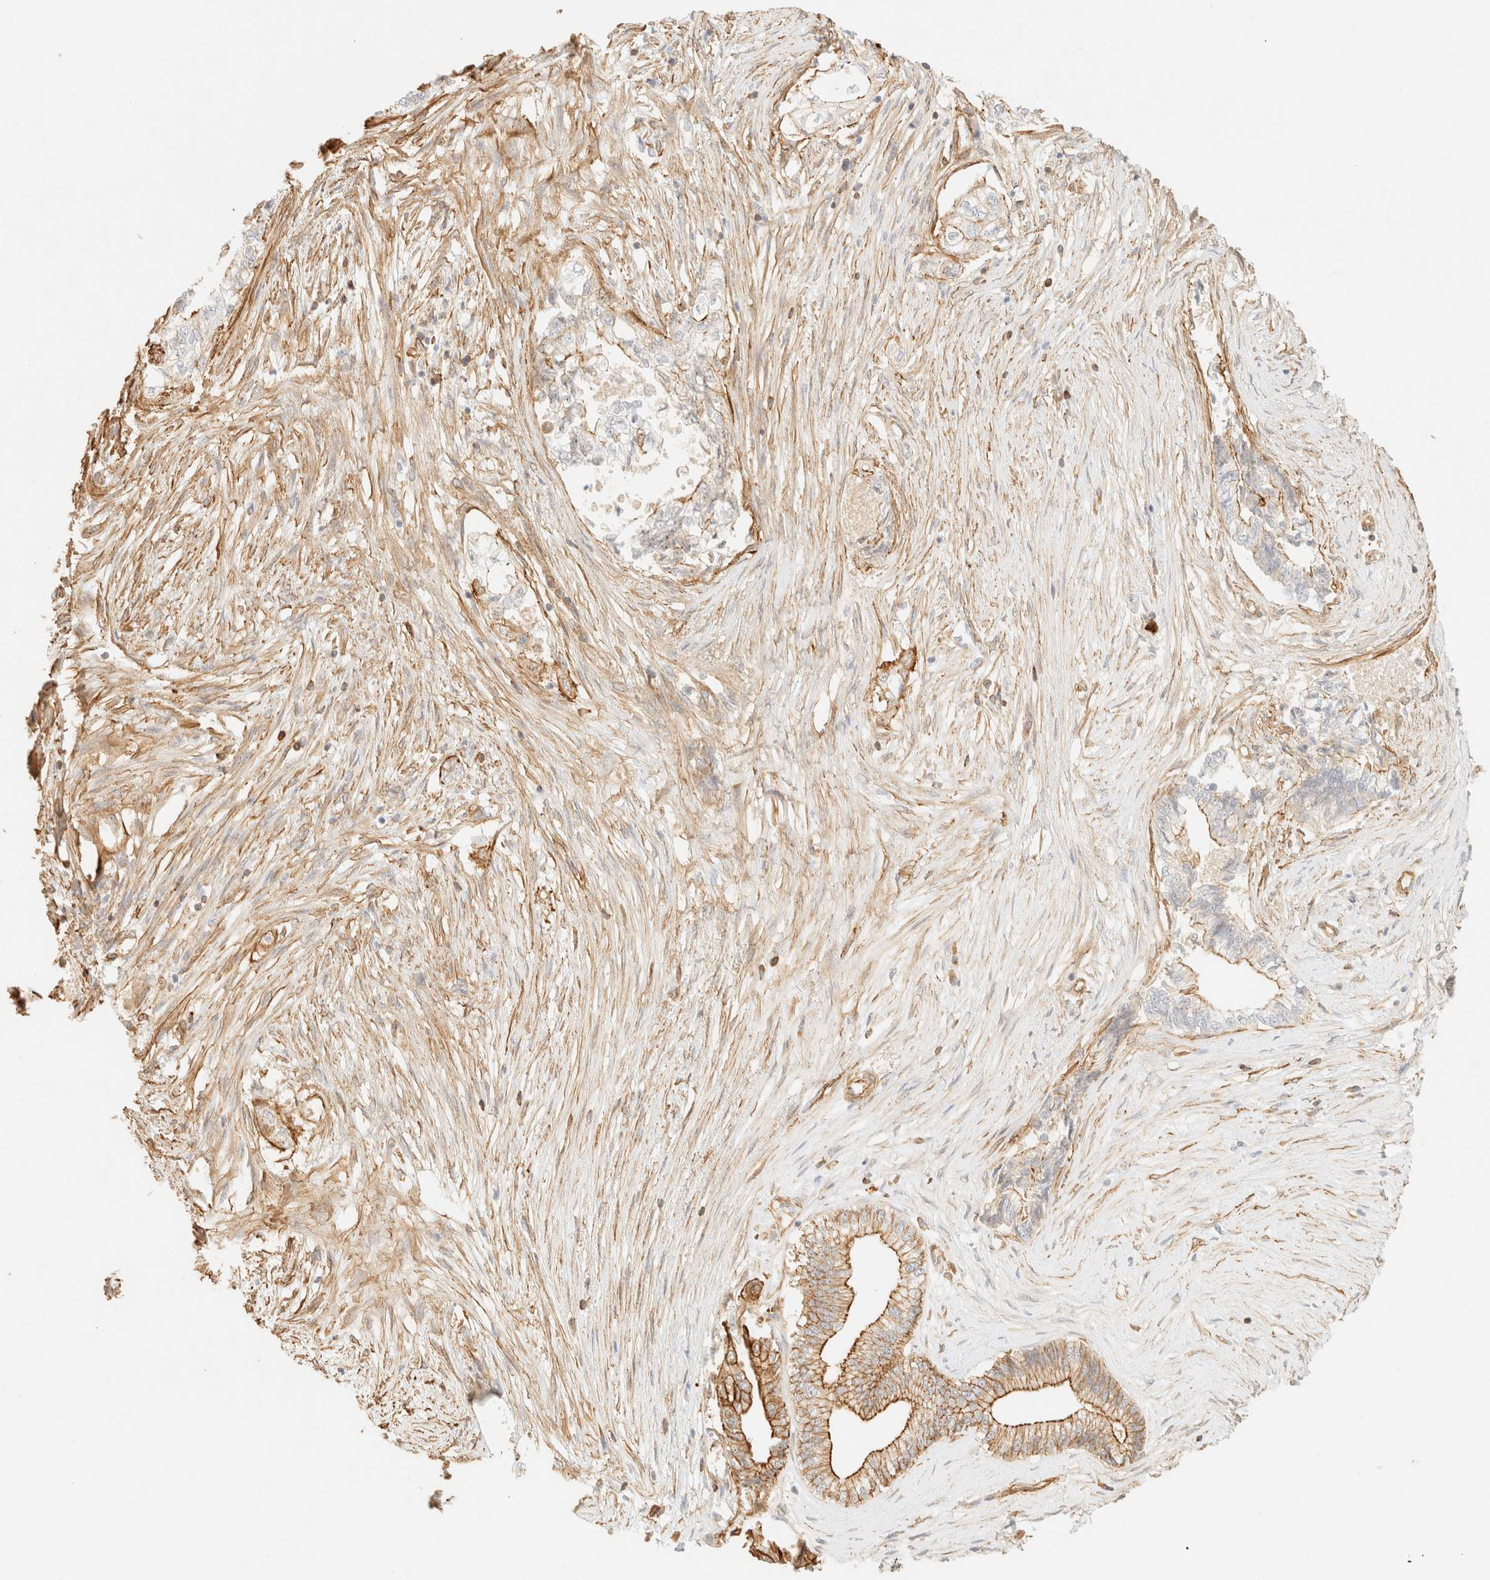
{"staining": {"intensity": "moderate", "quantity": "25%-75%", "location": "cytoplasmic/membranous"}, "tissue": "pancreatic cancer", "cell_type": "Tumor cells", "image_type": "cancer", "snomed": [{"axis": "morphology", "description": "Adenocarcinoma, NOS"}, {"axis": "topography", "description": "Pancreas"}], "caption": "This histopathology image displays immunohistochemistry staining of human pancreatic cancer (adenocarcinoma), with medium moderate cytoplasmic/membranous positivity in approximately 25%-75% of tumor cells.", "gene": "OTOP2", "patient": {"sex": "male", "age": 72}}